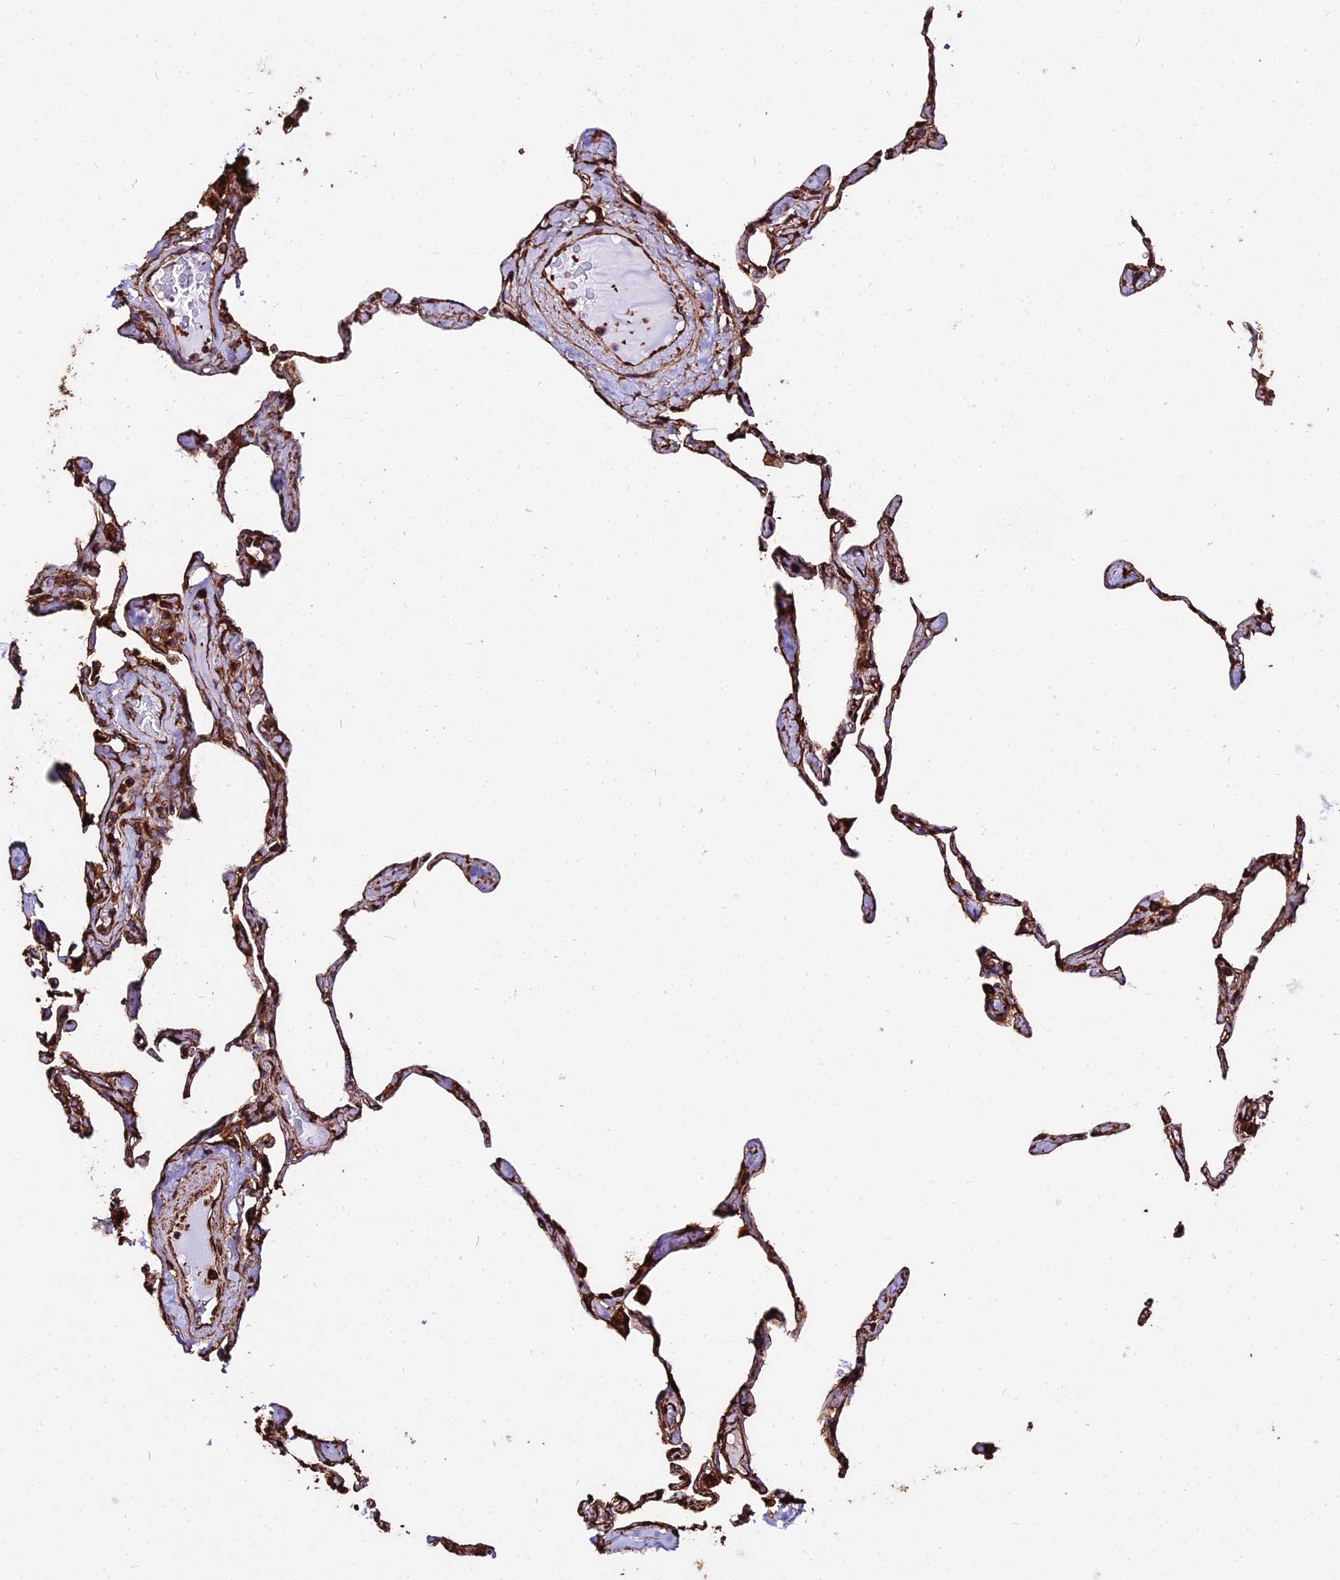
{"staining": {"intensity": "strong", "quantity": "25%-75%", "location": "cytoplasmic/membranous"}, "tissue": "lung", "cell_type": "Alveolar cells", "image_type": "normal", "snomed": [{"axis": "morphology", "description": "Normal tissue, NOS"}, {"axis": "topography", "description": "Lung"}], "caption": "A brown stain shows strong cytoplasmic/membranous staining of a protein in alveolar cells of benign lung.", "gene": "TUBA1A", "patient": {"sex": "male", "age": 65}}